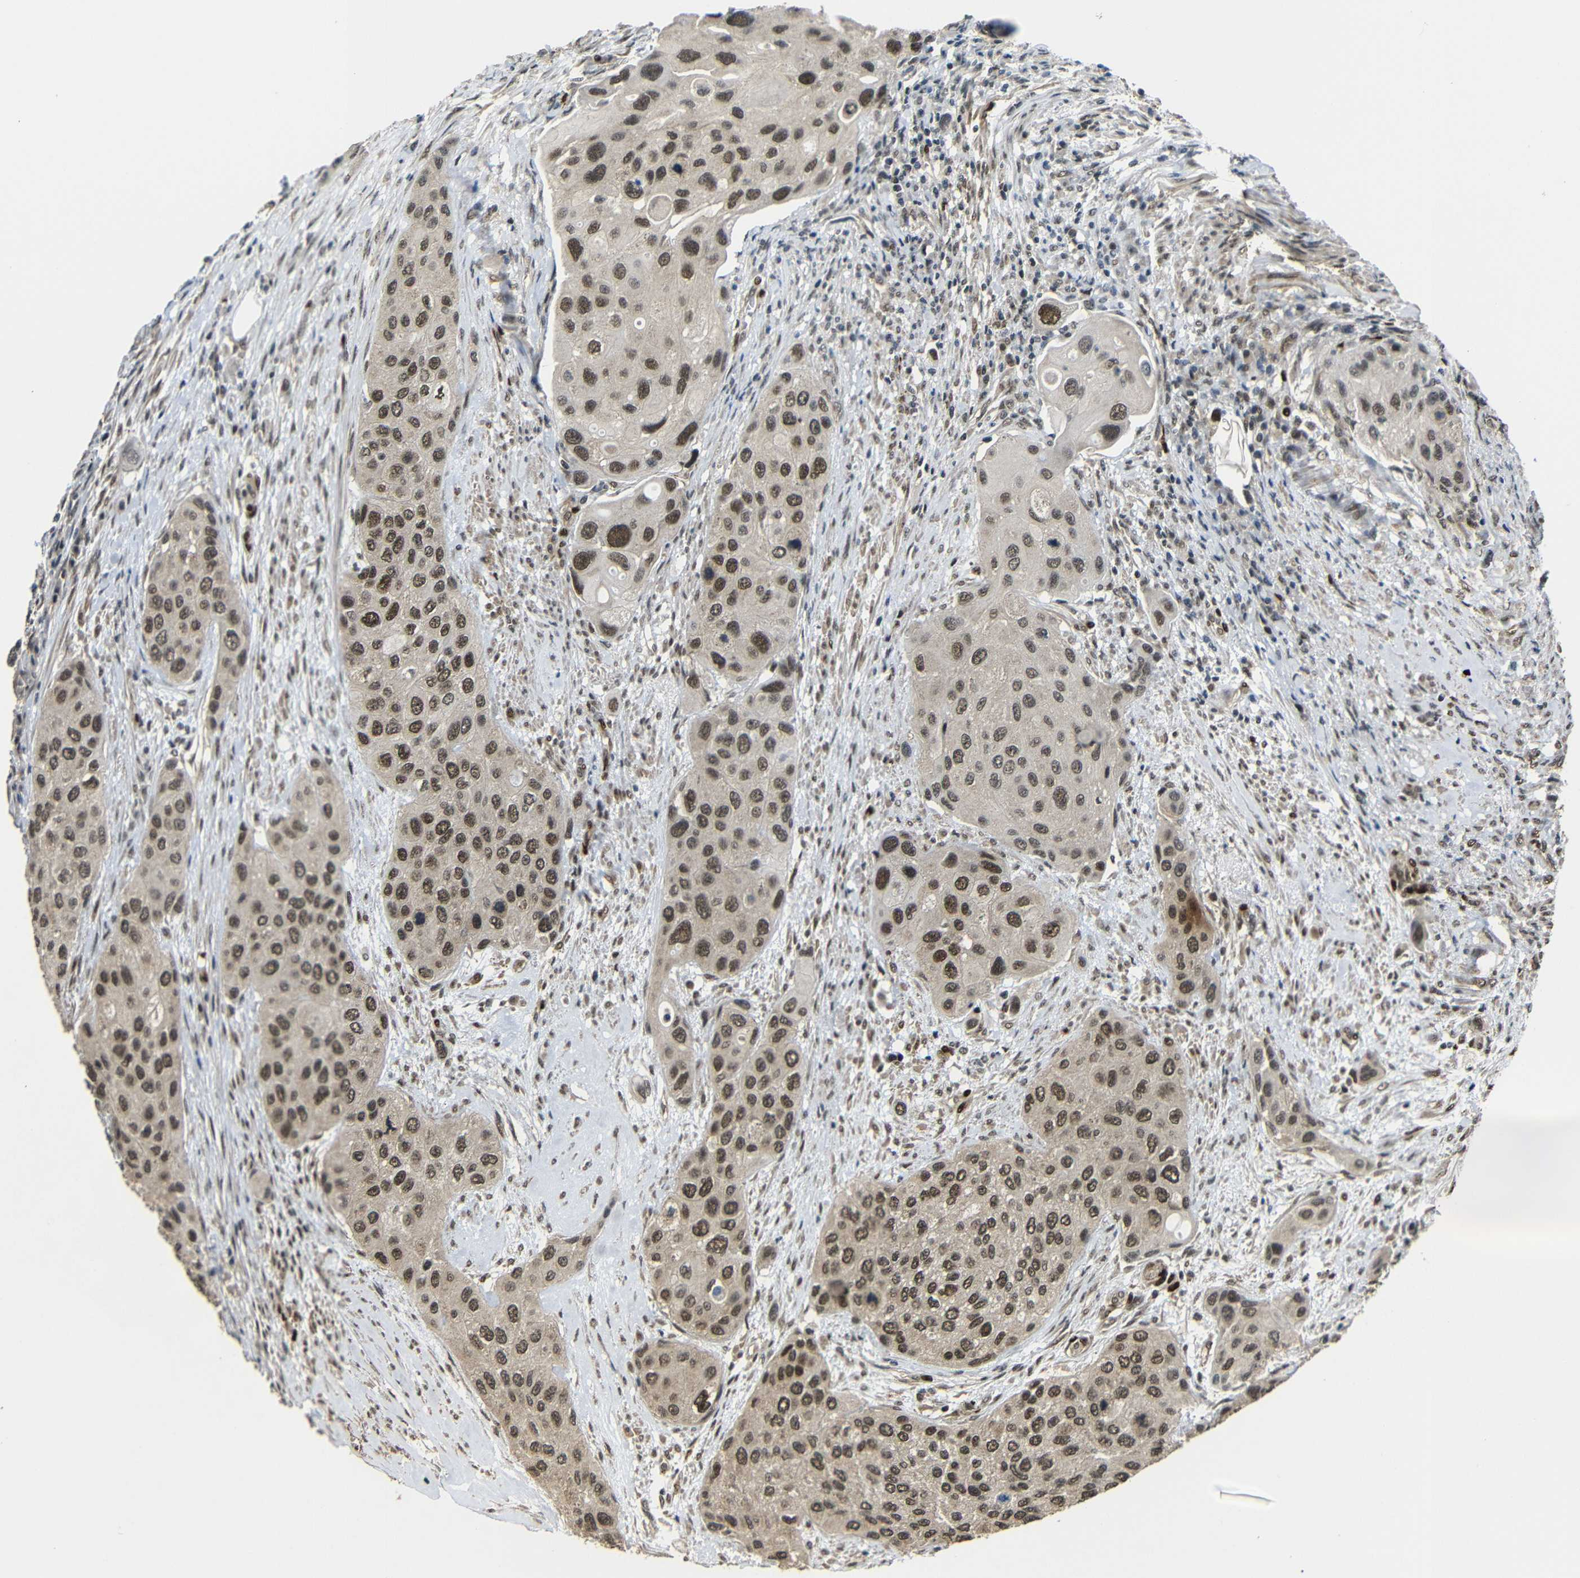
{"staining": {"intensity": "moderate", "quantity": ">75%", "location": "cytoplasmic/membranous,nuclear"}, "tissue": "urothelial cancer", "cell_type": "Tumor cells", "image_type": "cancer", "snomed": [{"axis": "morphology", "description": "Urothelial carcinoma, High grade"}, {"axis": "topography", "description": "Urinary bladder"}], "caption": "Brown immunohistochemical staining in urothelial cancer reveals moderate cytoplasmic/membranous and nuclear expression in approximately >75% of tumor cells.", "gene": "TBX2", "patient": {"sex": "female", "age": 56}}